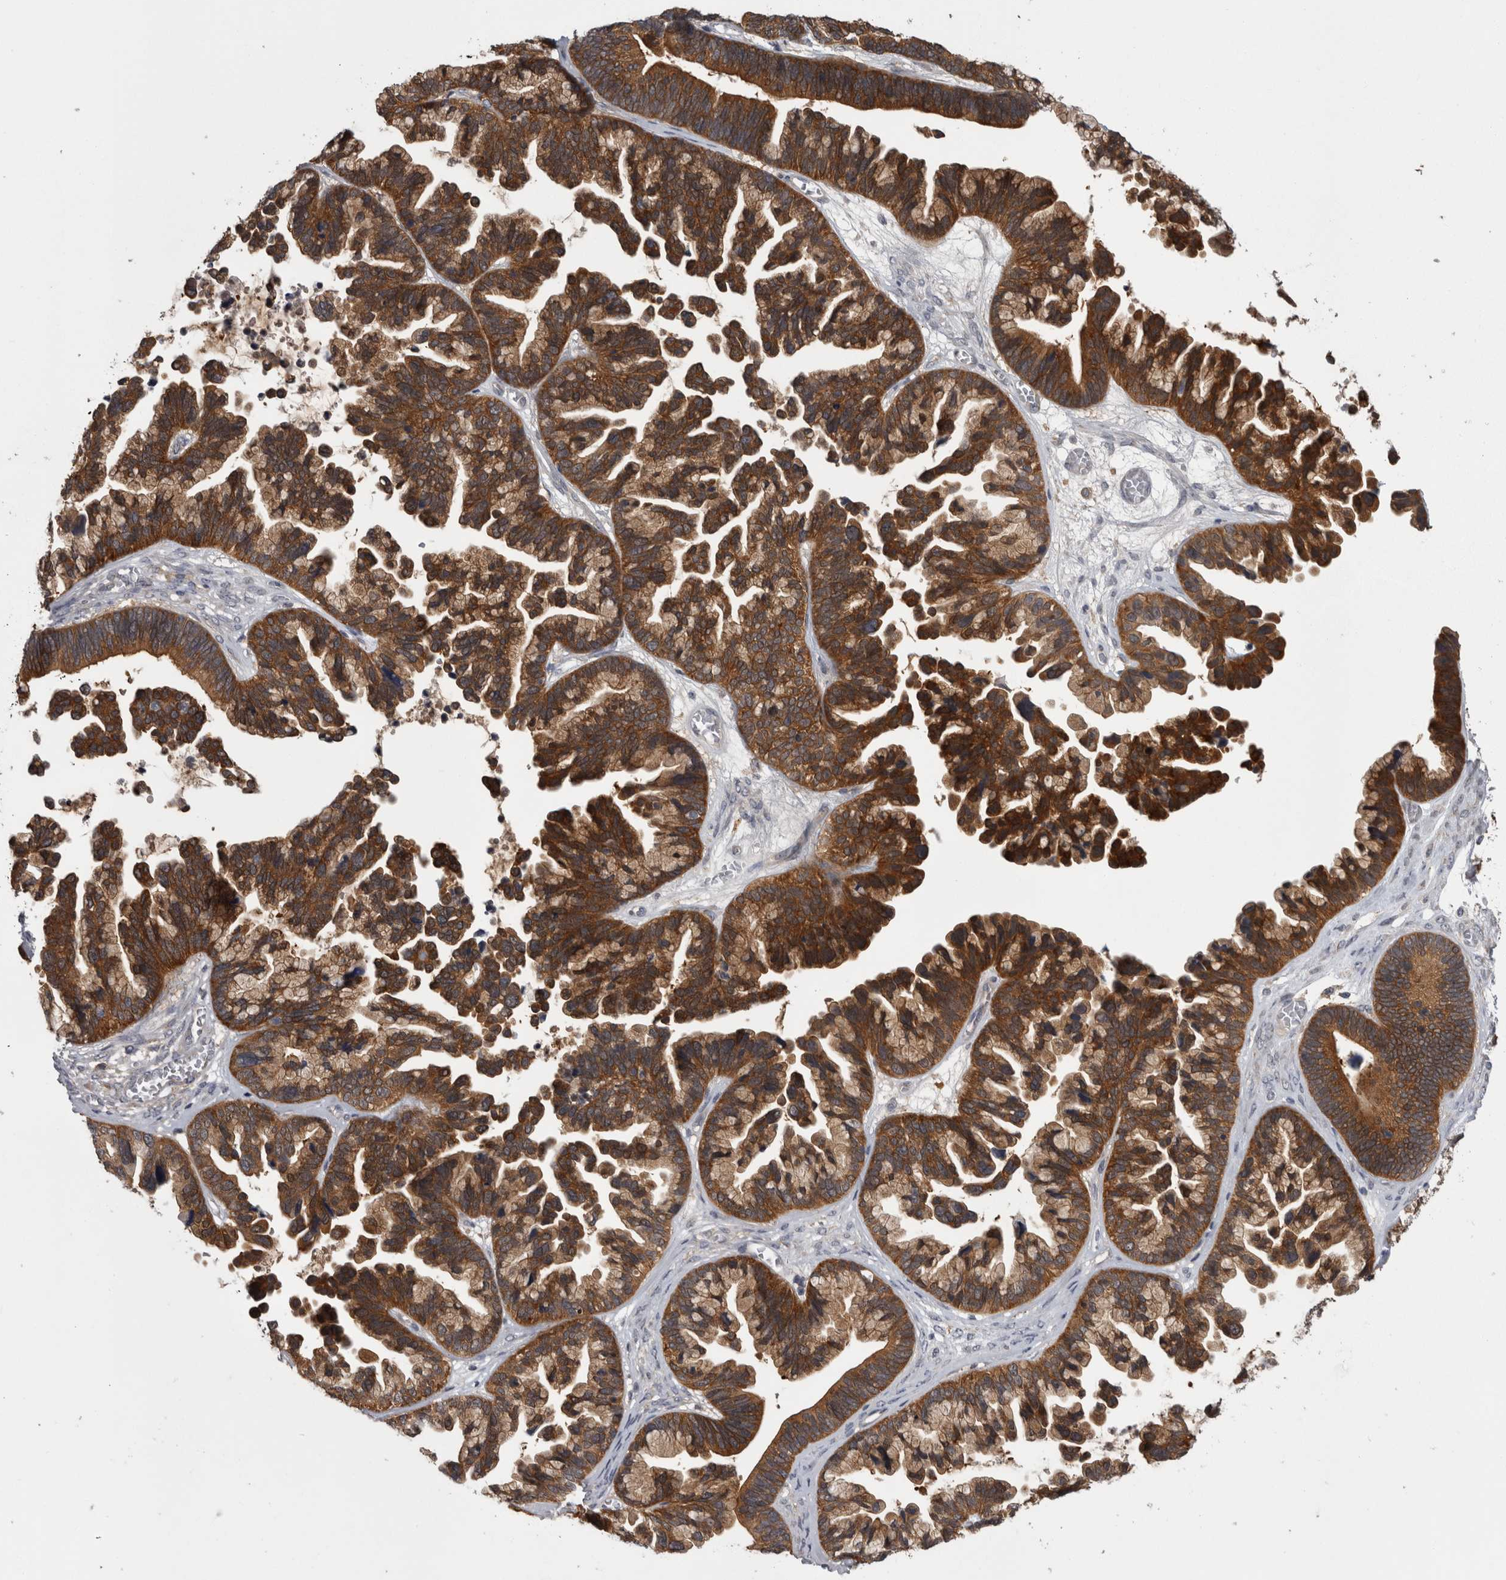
{"staining": {"intensity": "strong", "quantity": ">75%", "location": "cytoplasmic/membranous"}, "tissue": "ovarian cancer", "cell_type": "Tumor cells", "image_type": "cancer", "snomed": [{"axis": "morphology", "description": "Cystadenocarcinoma, serous, NOS"}, {"axis": "topography", "description": "Ovary"}], "caption": "A photomicrograph showing strong cytoplasmic/membranous expression in approximately >75% of tumor cells in ovarian cancer, as visualized by brown immunohistochemical staining.", "gene": "PRKCI", "patient": {"sex": "female", "age": 56}}